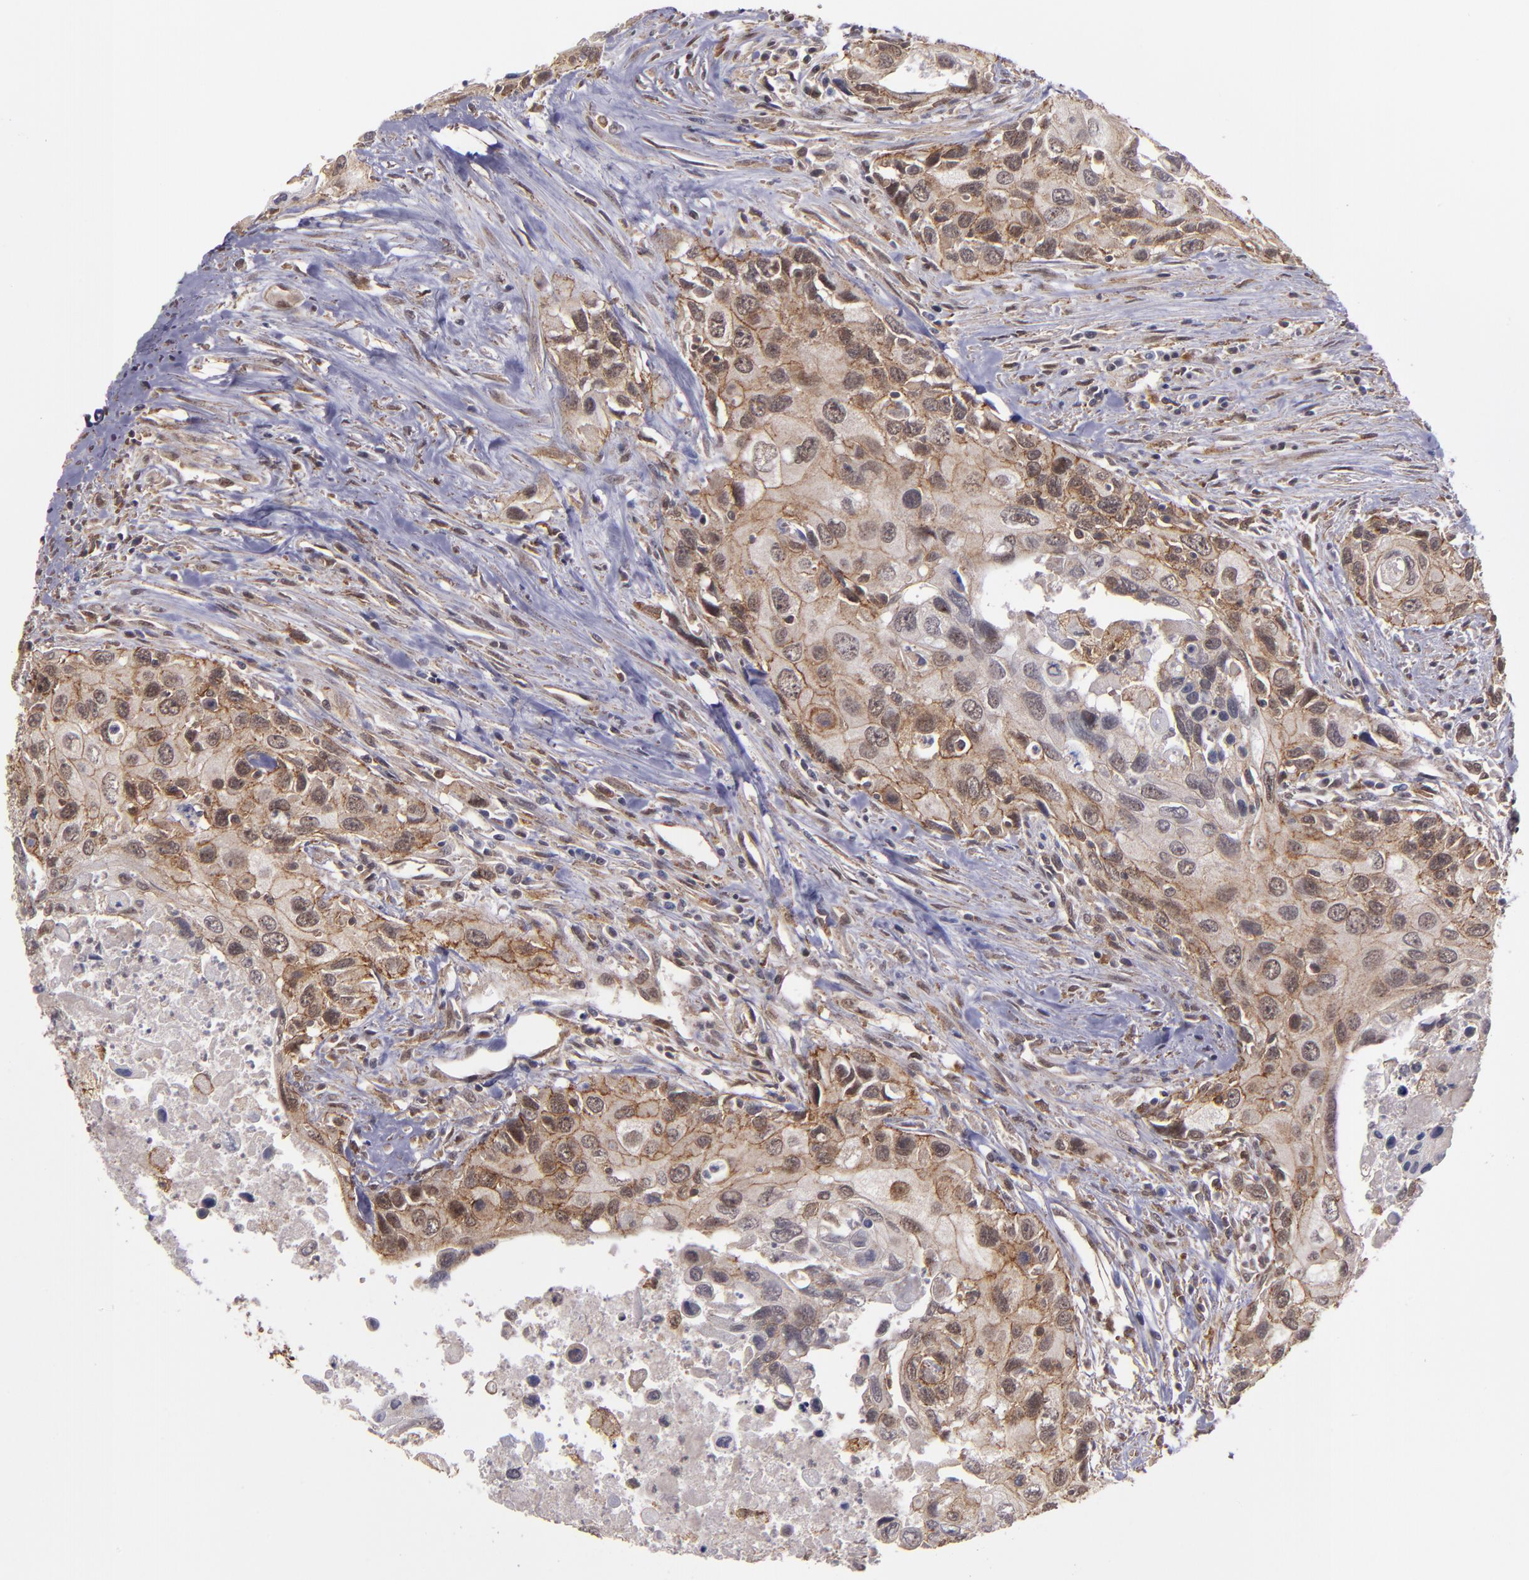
{"staining": {"intensity": "moderate", "quantity": ">75%", "location": "cytoplasmic/membranous,nuclear"}, "tissue": "urothelial cancer", "cell_type": "Tumor cells", "image_type": "cancer", "snomed": [{"axis": "morphology", "description": "Urothelial carcinoma, High grade"}, {"axis": "topography", "description": "Urinary bladder"}], "caption": "Tumor cells exhibit moderate cytoplasmic/membranous and nuclear staining in about >75% of cells in urothelial carcinoma (high-grade). The protein of interest is shown in brown color, while the nuclei are stained blue.", "gene": "SIPA1L1", "patient": {"sex": "male", "age": 71}}